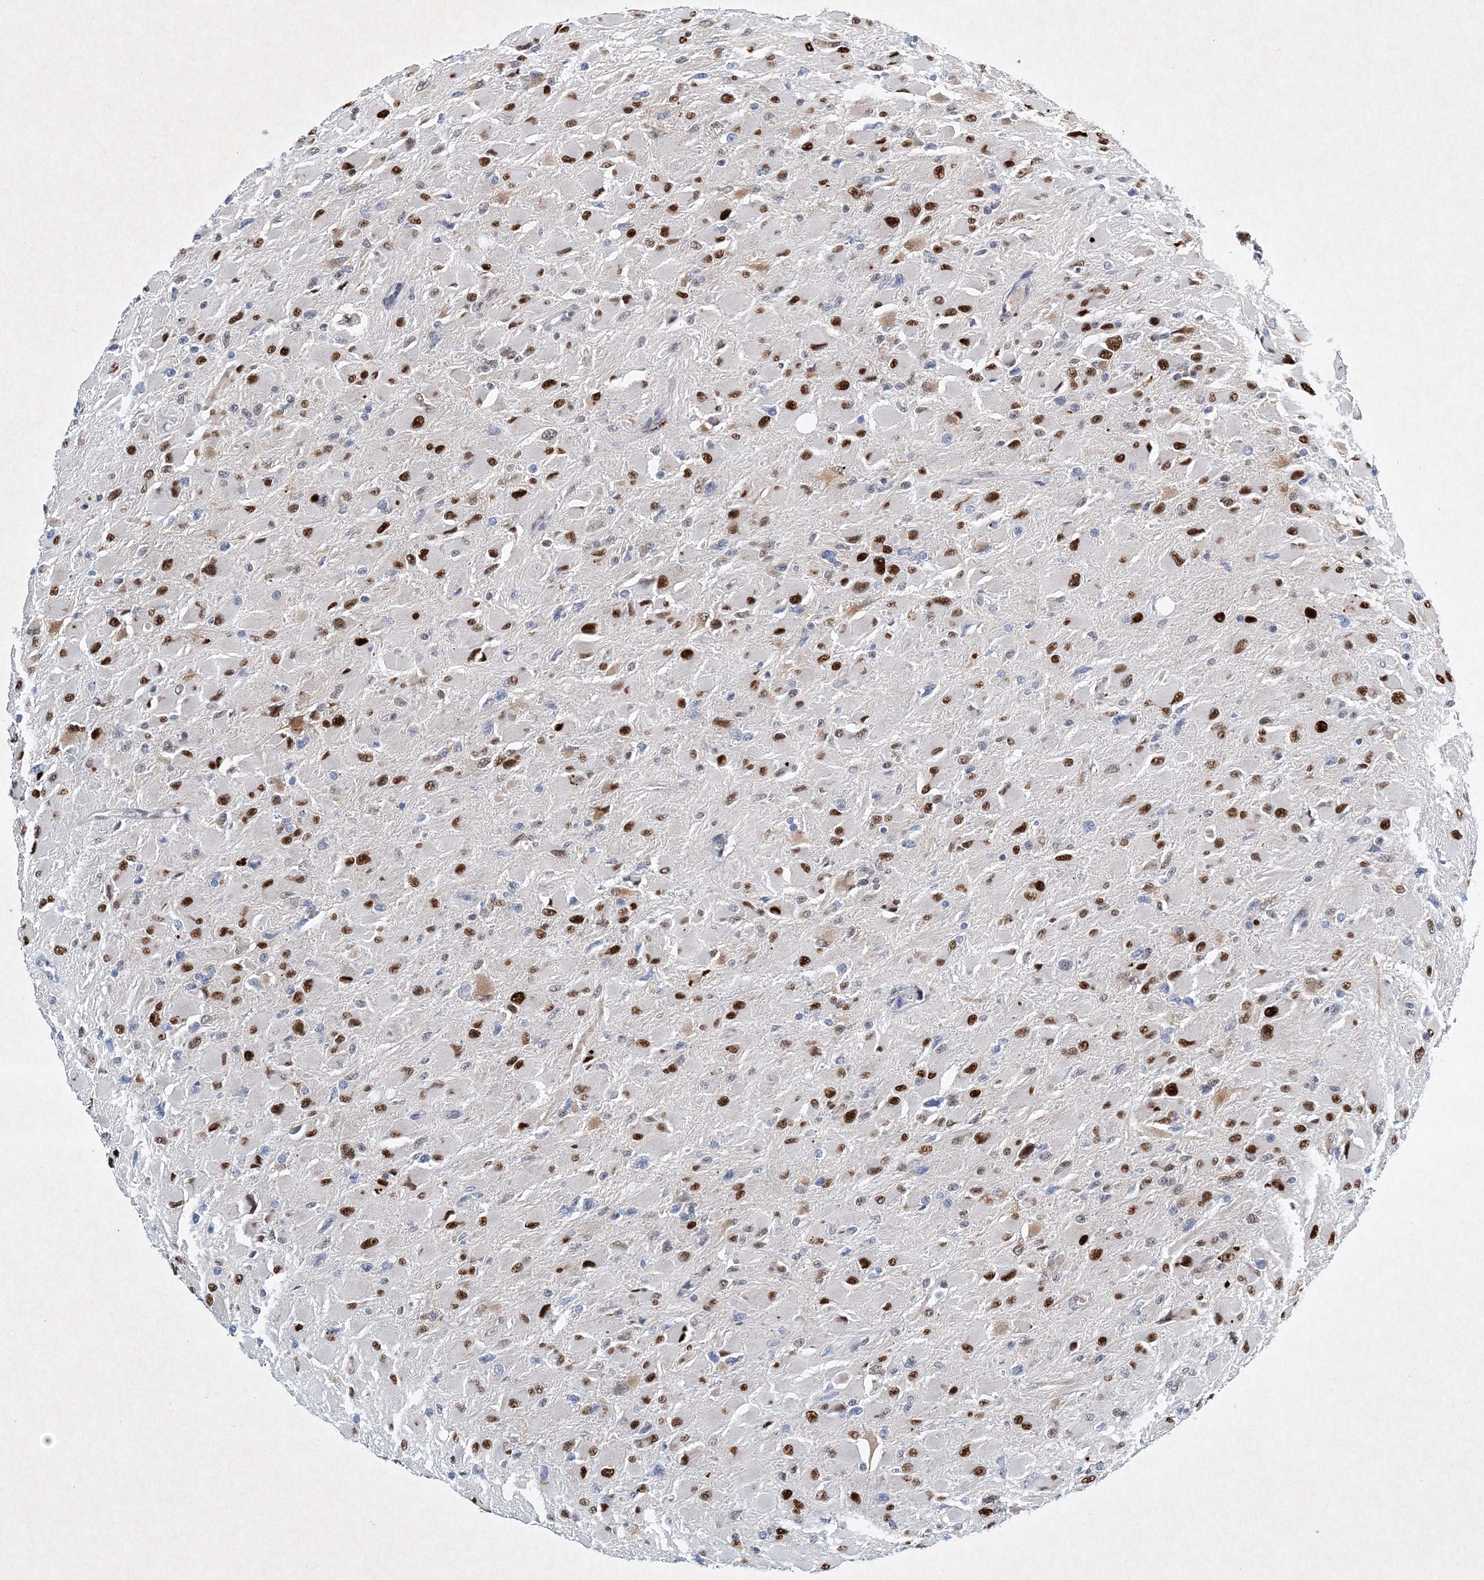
{"staining": {"intensity": "strong", "quantity": "25%-75%", "location": "nuclear"}, "tissue": "glioma", "cell_type": "Tumor cells", "image_type": "cancer", "snomed": [{"axis": "morphology", "description": "Glioma, malignant, High grade"}, {"axis": "topography", "description": "Cerebral cortex"}], "caption": "Immunohistochemistry of malignant high-grade glioma demonstrates high levels of strong nuclear expression in approximately 25%-75% of tumor cells. The staining was performed using DAB (3,3'-diaminobenzidine) to visualize the protein expression in brown, while the nuclei were stained in blue with hematoxylin (Magnification: 20x).", "gene": "KPNA4", "patient": {"sex": "female", "age": 36}}